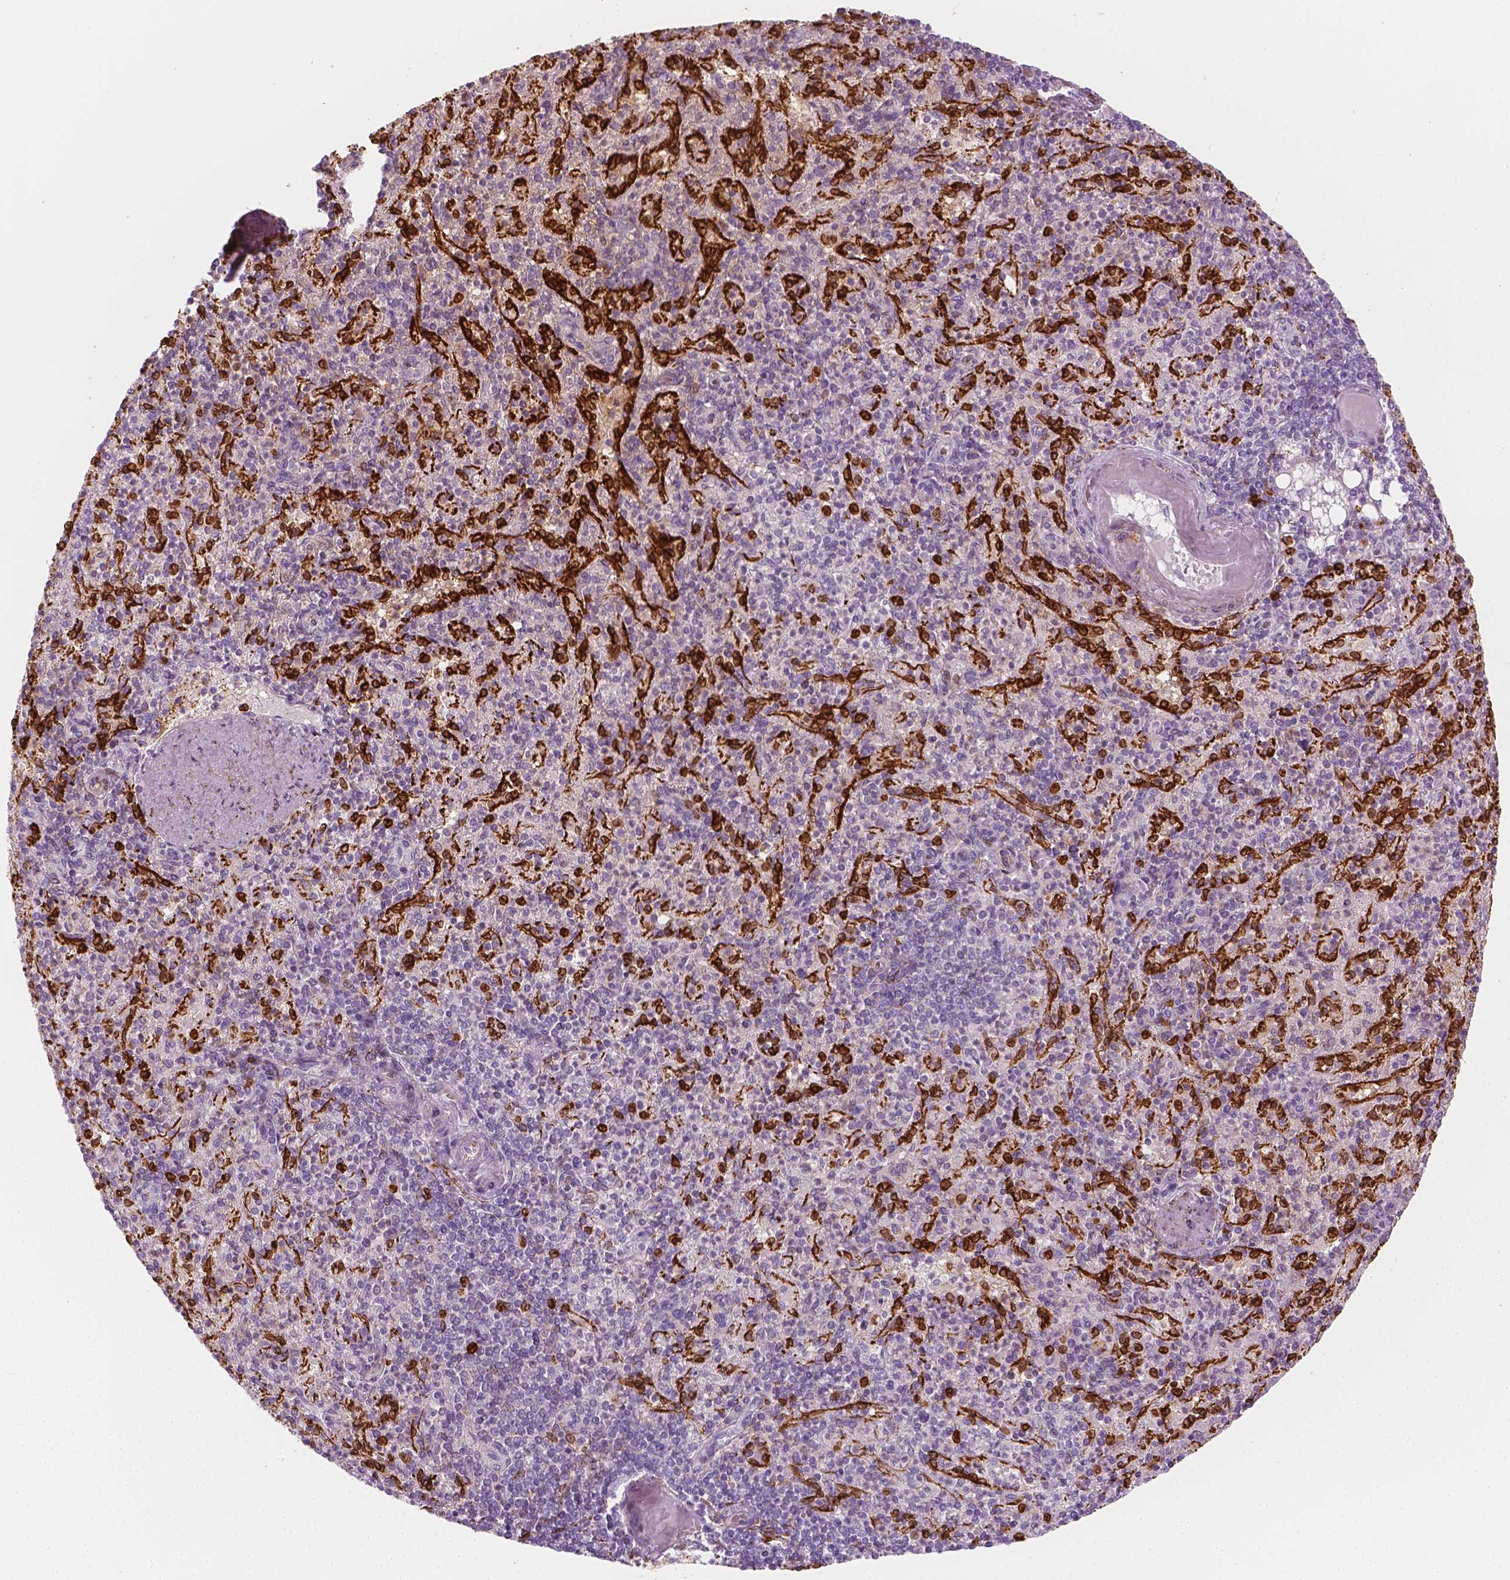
{"staining": {"intensity": "strong", "quantity": "<25%", "location": "cytoplasmic/membranous"}, "tissue": "spleen", "cell_type": "Cells in red pulp", "image_type": "normal", "snomed": [{"axis": "morphology", "description": "Normal tissue, NOS"}, {"axis": "topography", "description": "Spleen"}], "caption": "Immunohistochemistry micrograph of benign spleen: human spleen stained using immunohistochemistry (IHC) displays medium levels of strong protein expression localized specifically in the cytoplasmic/membranous of cells in red pulp, appearing as a cytoplasmic/membranous brown color.", "gene": "CES1", "patient": {"sex": "female", "age": 74}}